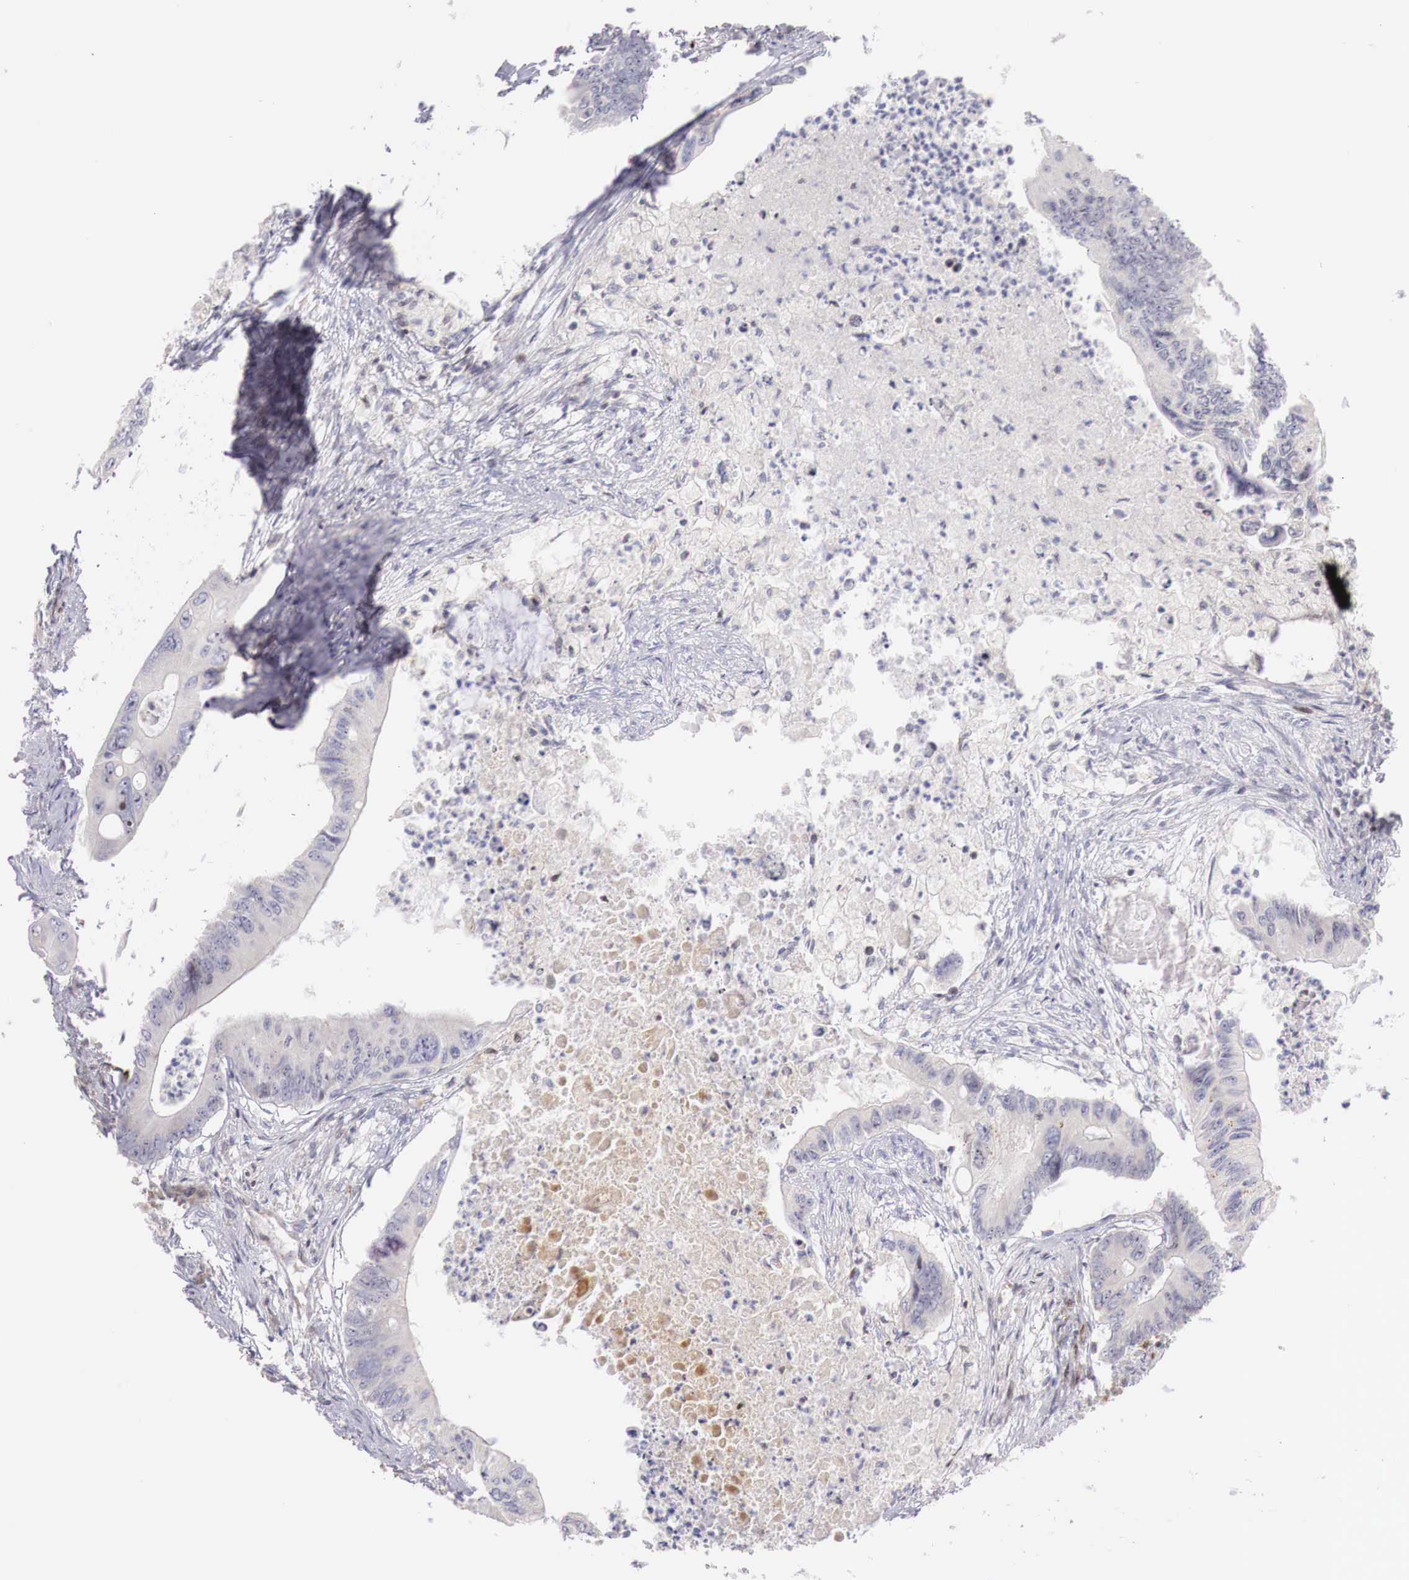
{"staining": {"intensity": "negative", "quantity": "none", "location": "none"}, "tissue": "colorectal cancer", "cell_type": "Tumor cells", "image_type": "cancer", "snomed": [{"axis": "morphology", "description": "Adenocarcinoma, NOS"}, {"axis": "topography", "description": "Colon"}], "caption": "IHC of human colorectal cancer displays no expression in tumor cells. (DAB immunohistochemistry (IHC), high magnification).", "gene": "CLCN5", "patient": {"sex": "male", "age": 65}}